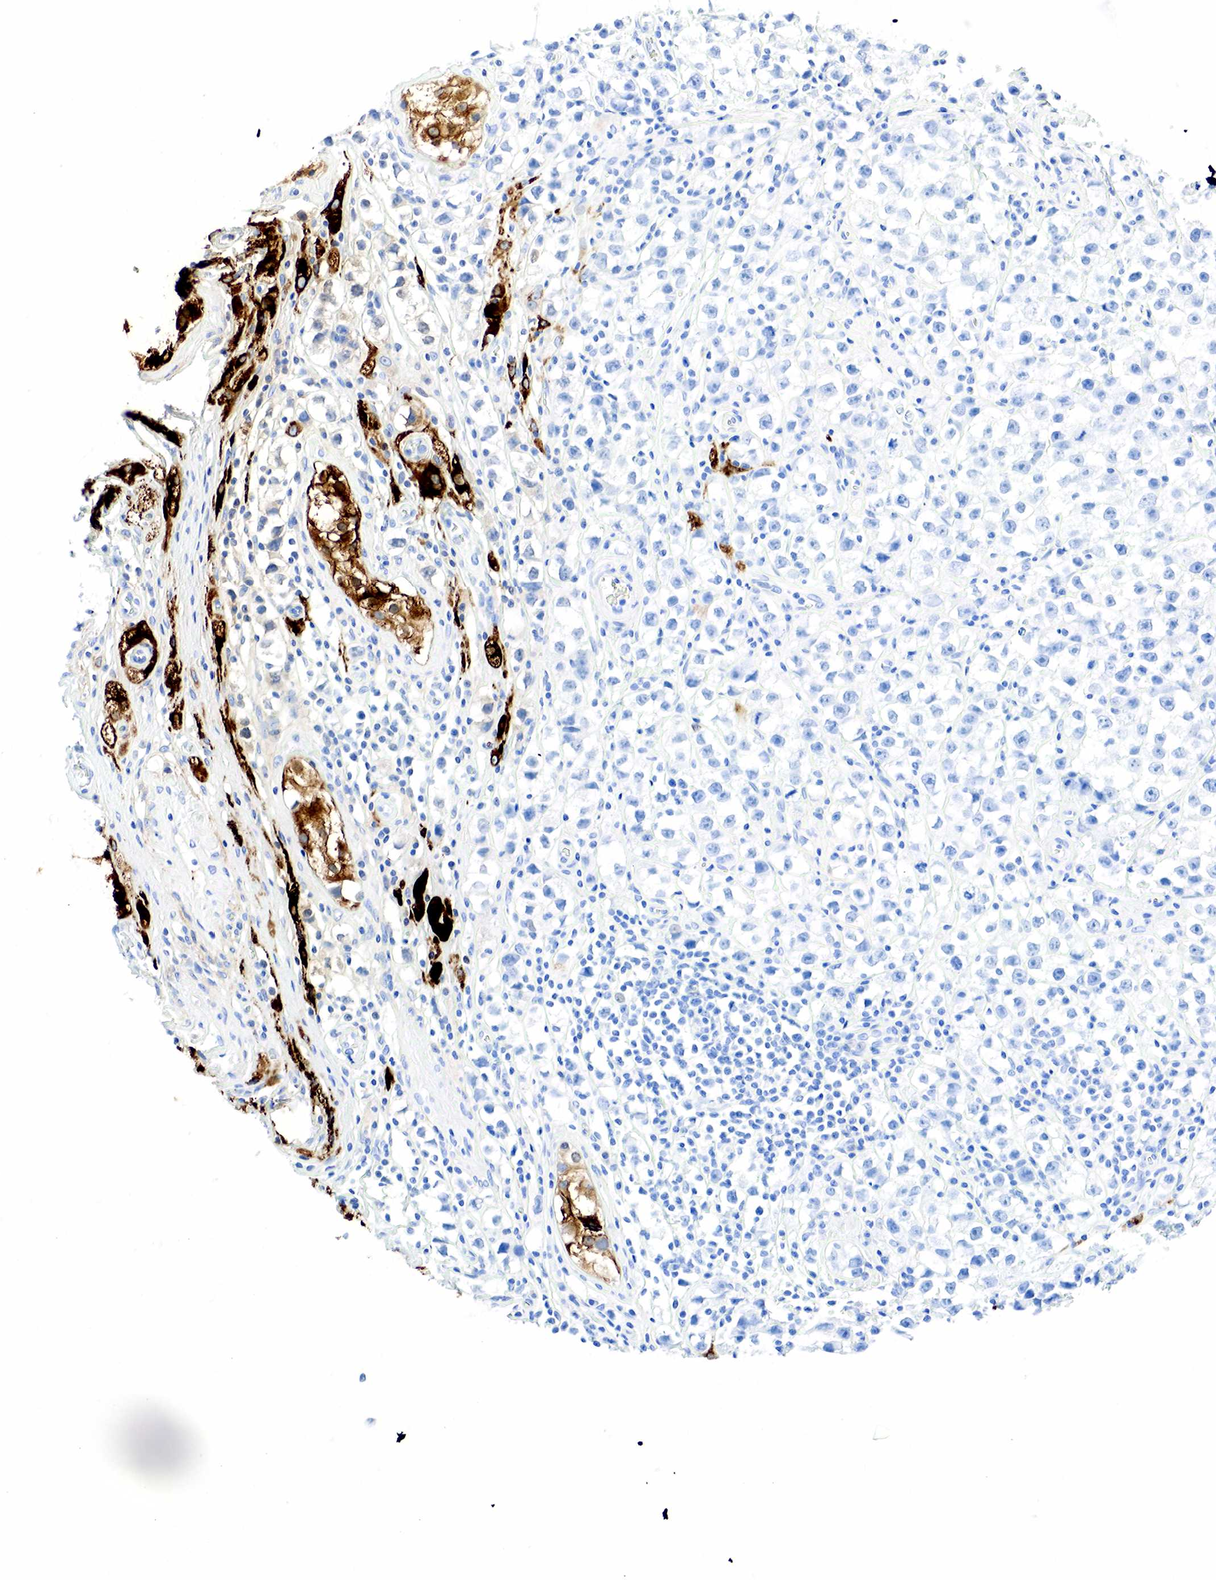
{"staining": {"intensity": "negative", "quantity": "none", "location": "none"}, "tissue": "testis cancer", "cell_type": "Tumor cells", "image_type": "cancer", "snomed": [{"axis": "morphology", "description": "Seminoma, NOS"}, {"axis": "topography", "description": "Testis"}], "caption": "IHC image of neoplastic tissue: testis cancer stained with DAB (3,3'-diaminobenzidine) demonstrates no significant protein staining in tumor cells.", "gene": "INHA", "patient": {"sex": "male", "age": 35}}